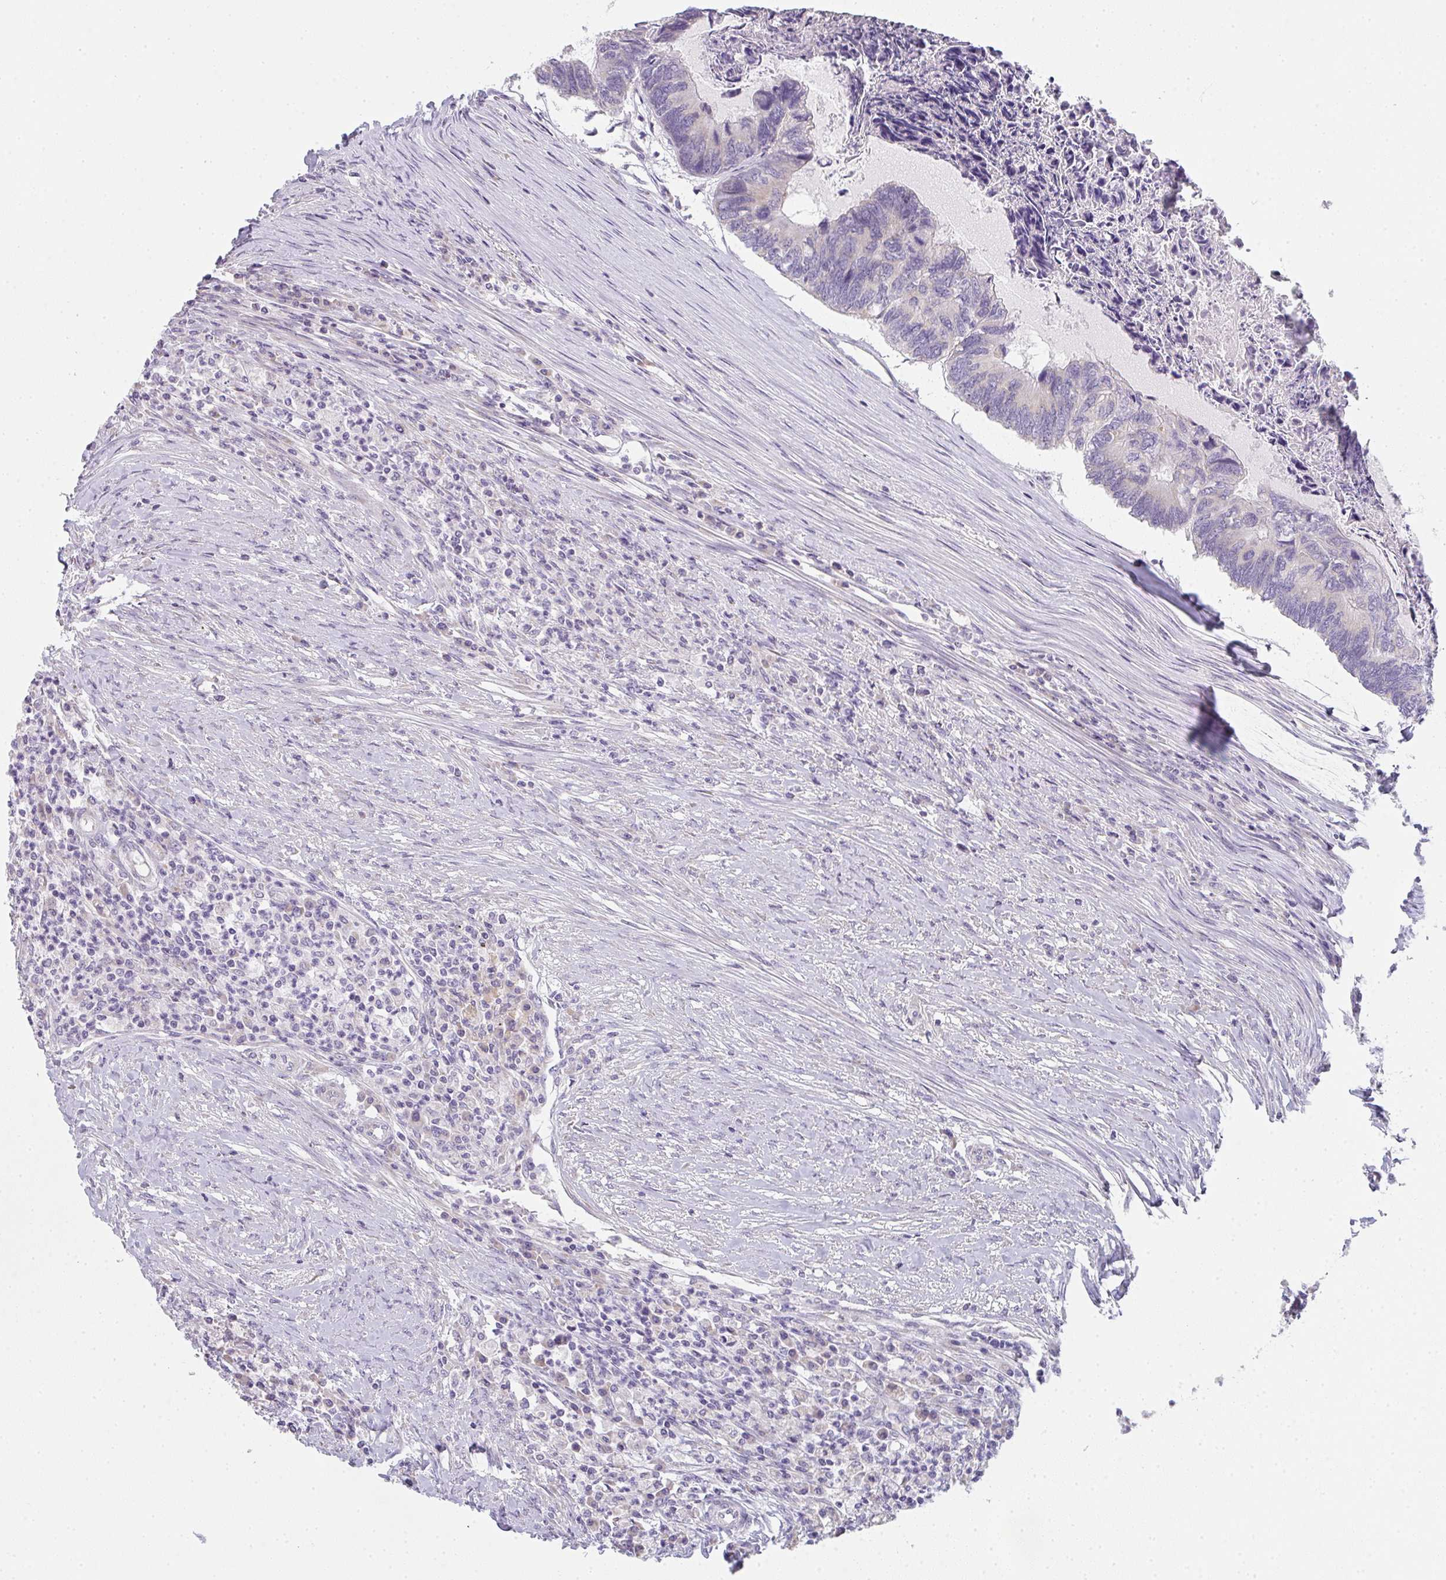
{"staining": {"intensity": "negative", "quantity": "none", "location": "none"}, "tissue": "colorectal cancer", "cell_type": "Tumor cells", "image_type": "cancer", "snomed": [{"axis": "morphology", "description": "Adenocarcinoma, NOS"}, {"axis": "topography", "description": "Colon"}], "caption": "An IHC image of colorectal adenocarcinoma is shown. There is no staining in tumor cells of colorectal adenocarcinoma.", "gene": "CACNA1S", "patient": {"sex": "female", "age": 67}}